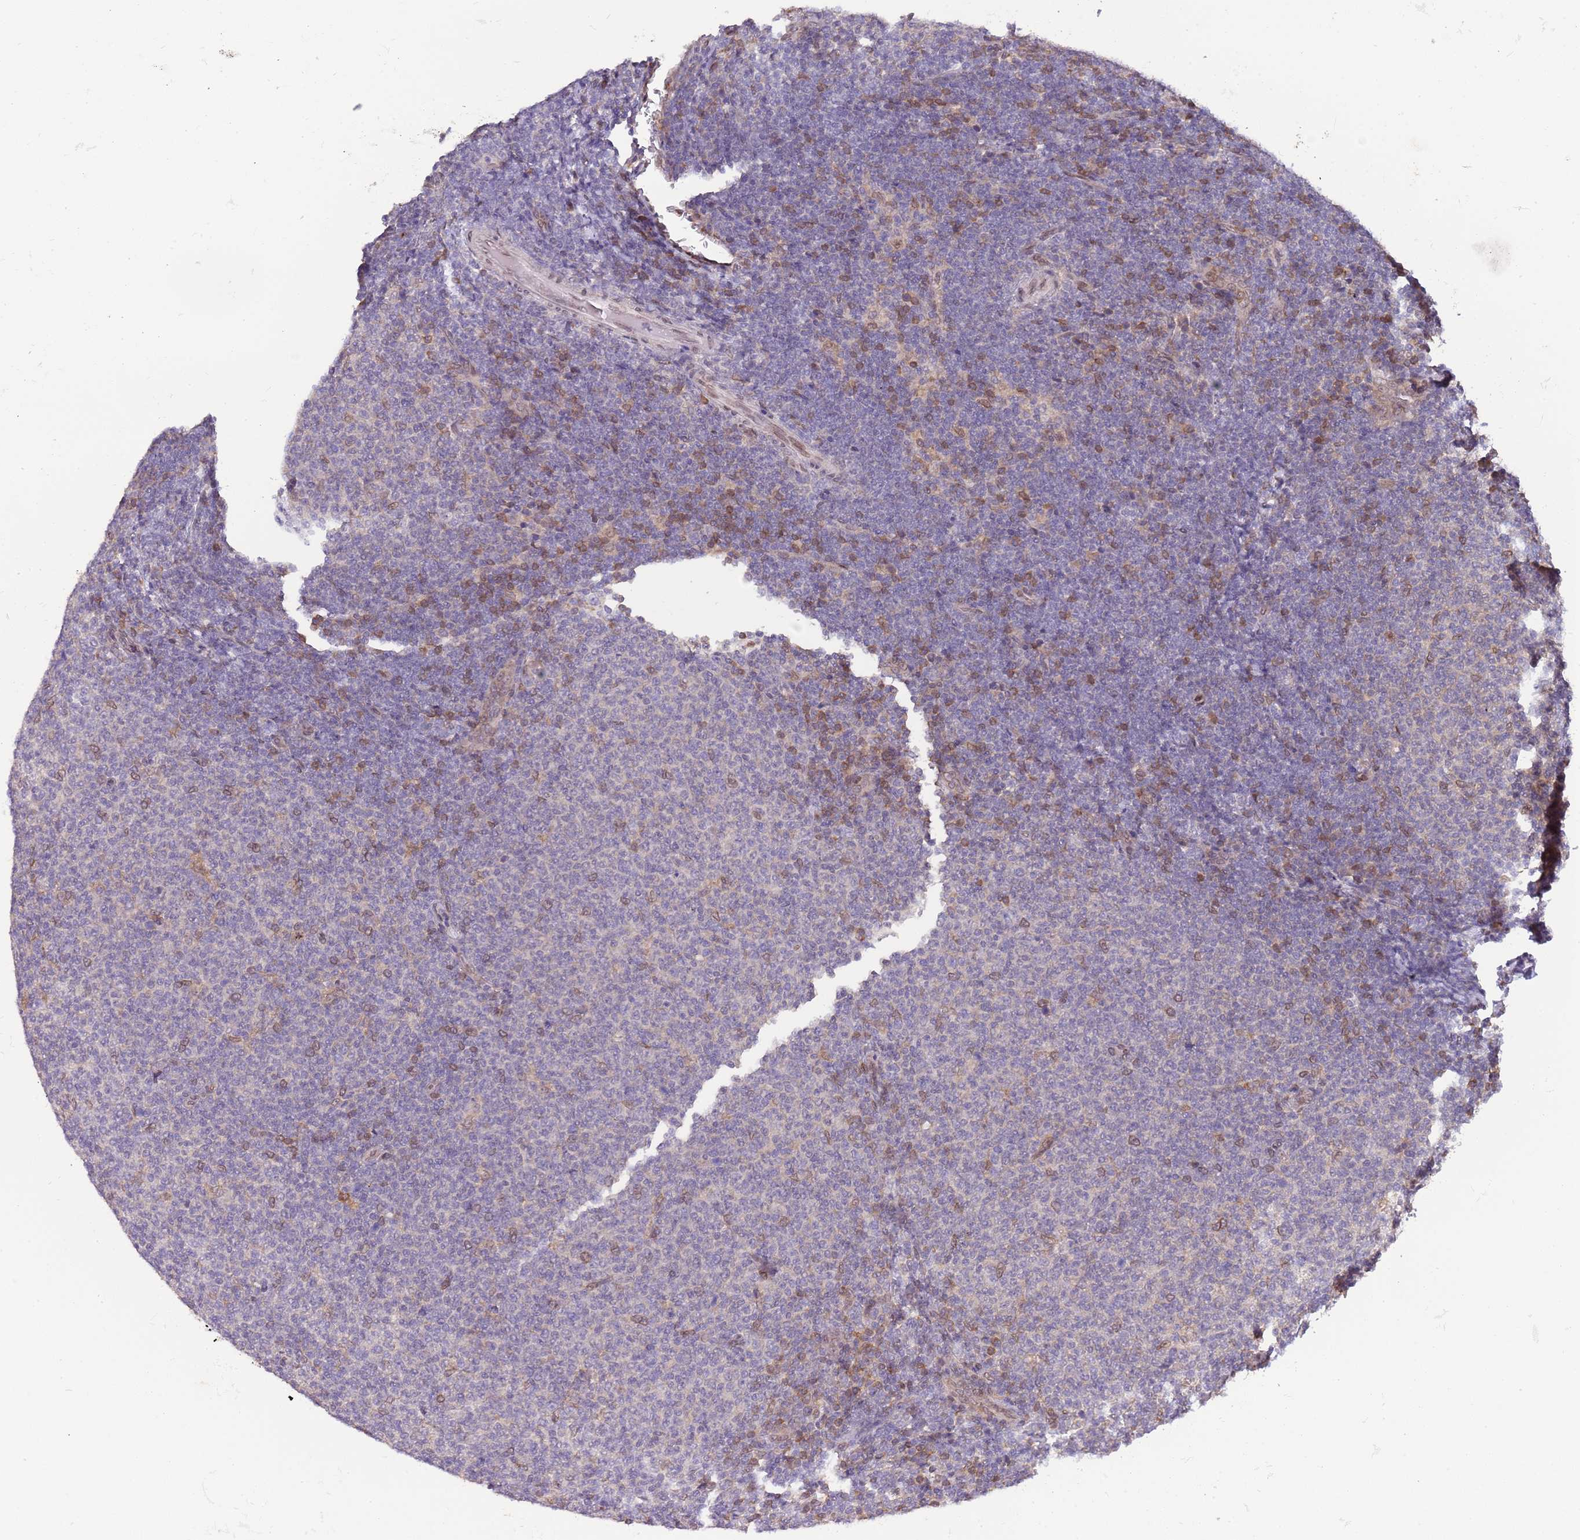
{"staining": {"intensity": "negative", "quantity": "none", "location": "none"}, "tissue": "lymphoma", "cell_type": "Tumor cells", "image_type": "cancer", "snomed": [{"axis": "morphology", "description": "Malignant lymphoma, non-Hodgkin's type, Low grade"}, {"axis": "topography", "description": "Lymph node"}], "caption": "High power microscopy image of an IHC histopathology image of lymphoma, revealing no significant staining in tumor cells.", "gene": "ZNF665", "patient": {"sex": "male", "age": 66}}